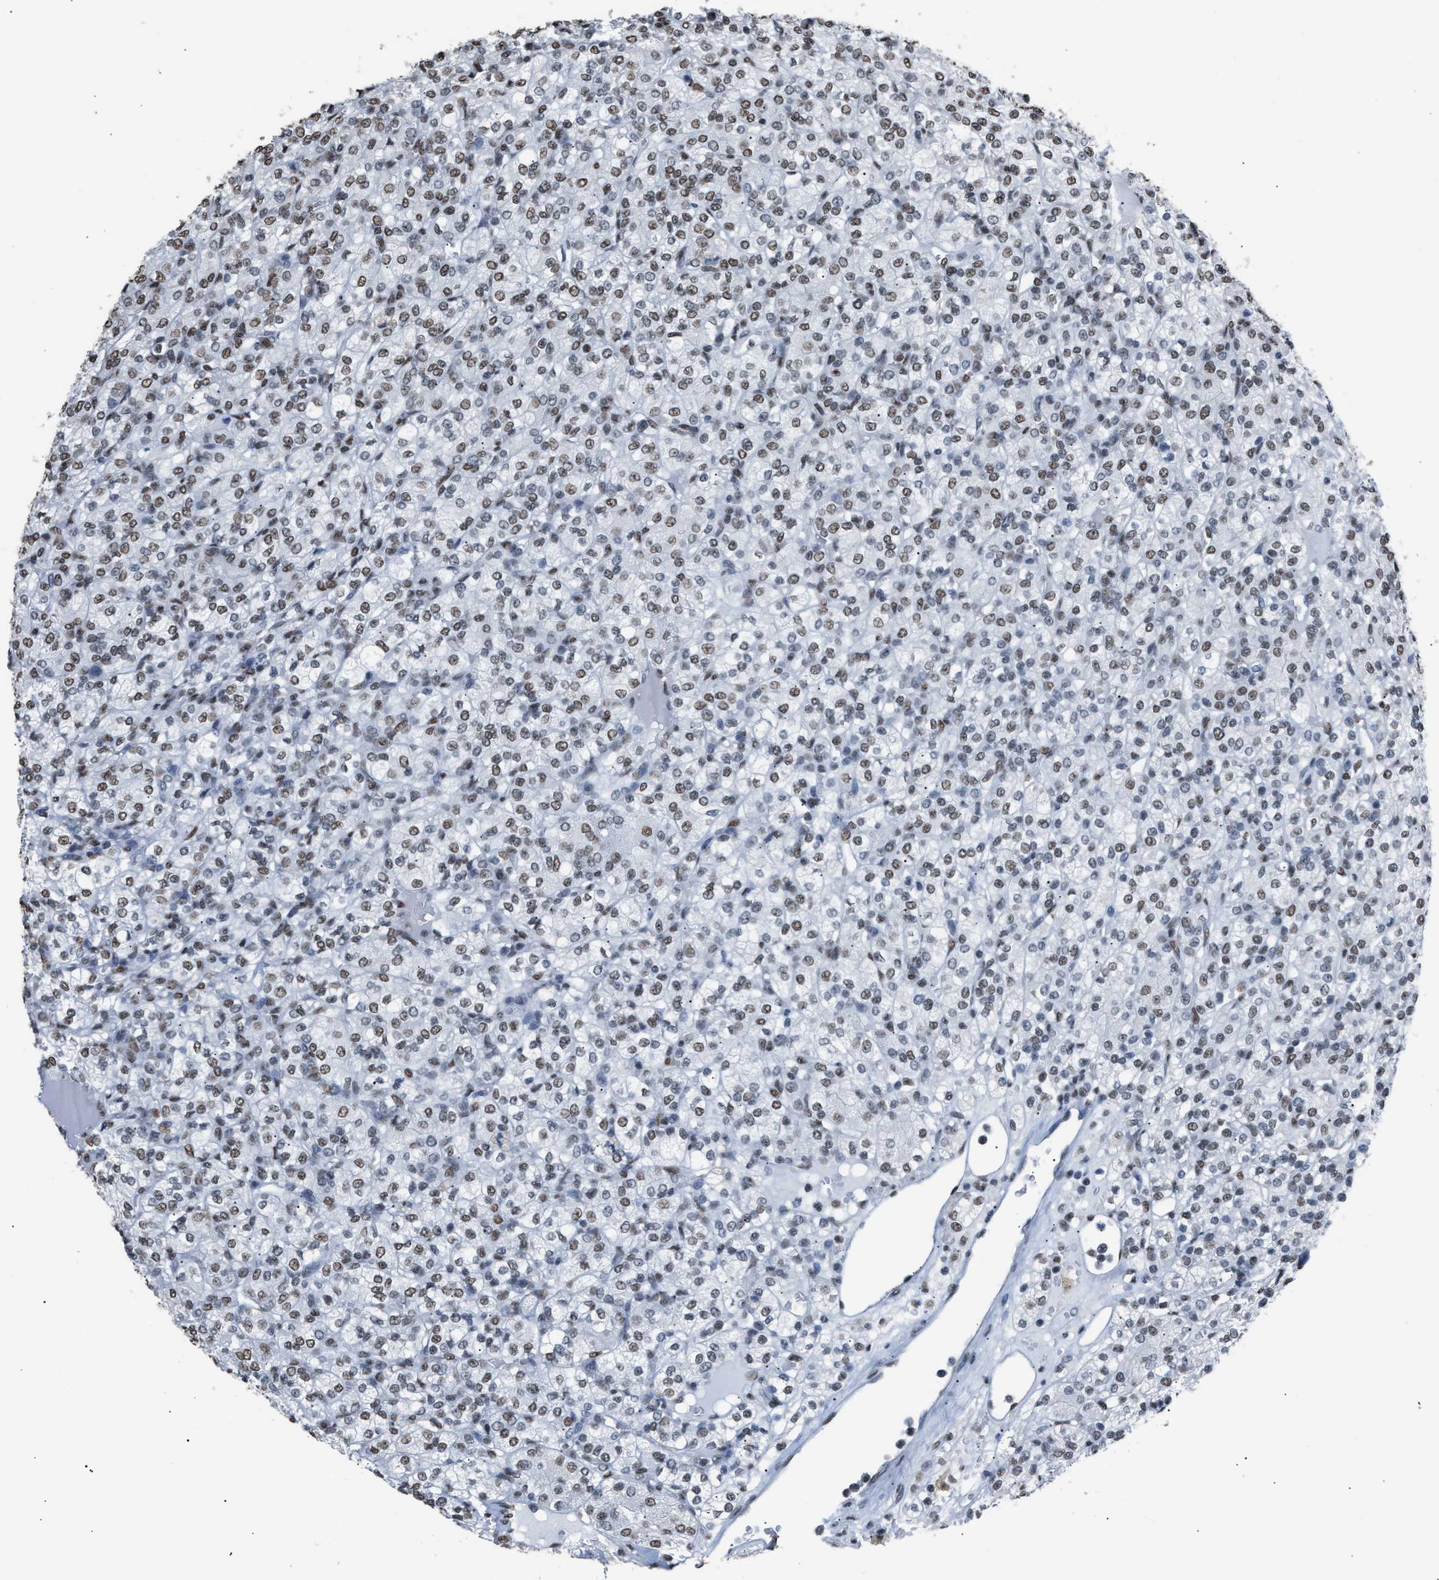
{"staining": {"intensity": "weak", "quantity": ">75%", "location": "nuclear"}, "tissue": "renal cancer", "cell_type": "Tumor cells", "image_type": "cancer", "snomed": [{"axis": "morphology", "description": "Adenocarcinoma, NOS"}, {"axis": "topography", "description": "Kidney"}], "caption": "Renal cancer tissue exhibits weak nuclear staining in about >75% of tumor cells, visualized by immunohistochemistry.", "gene": "CCAR2", "patient": {"sex": "male", "age": 77}}